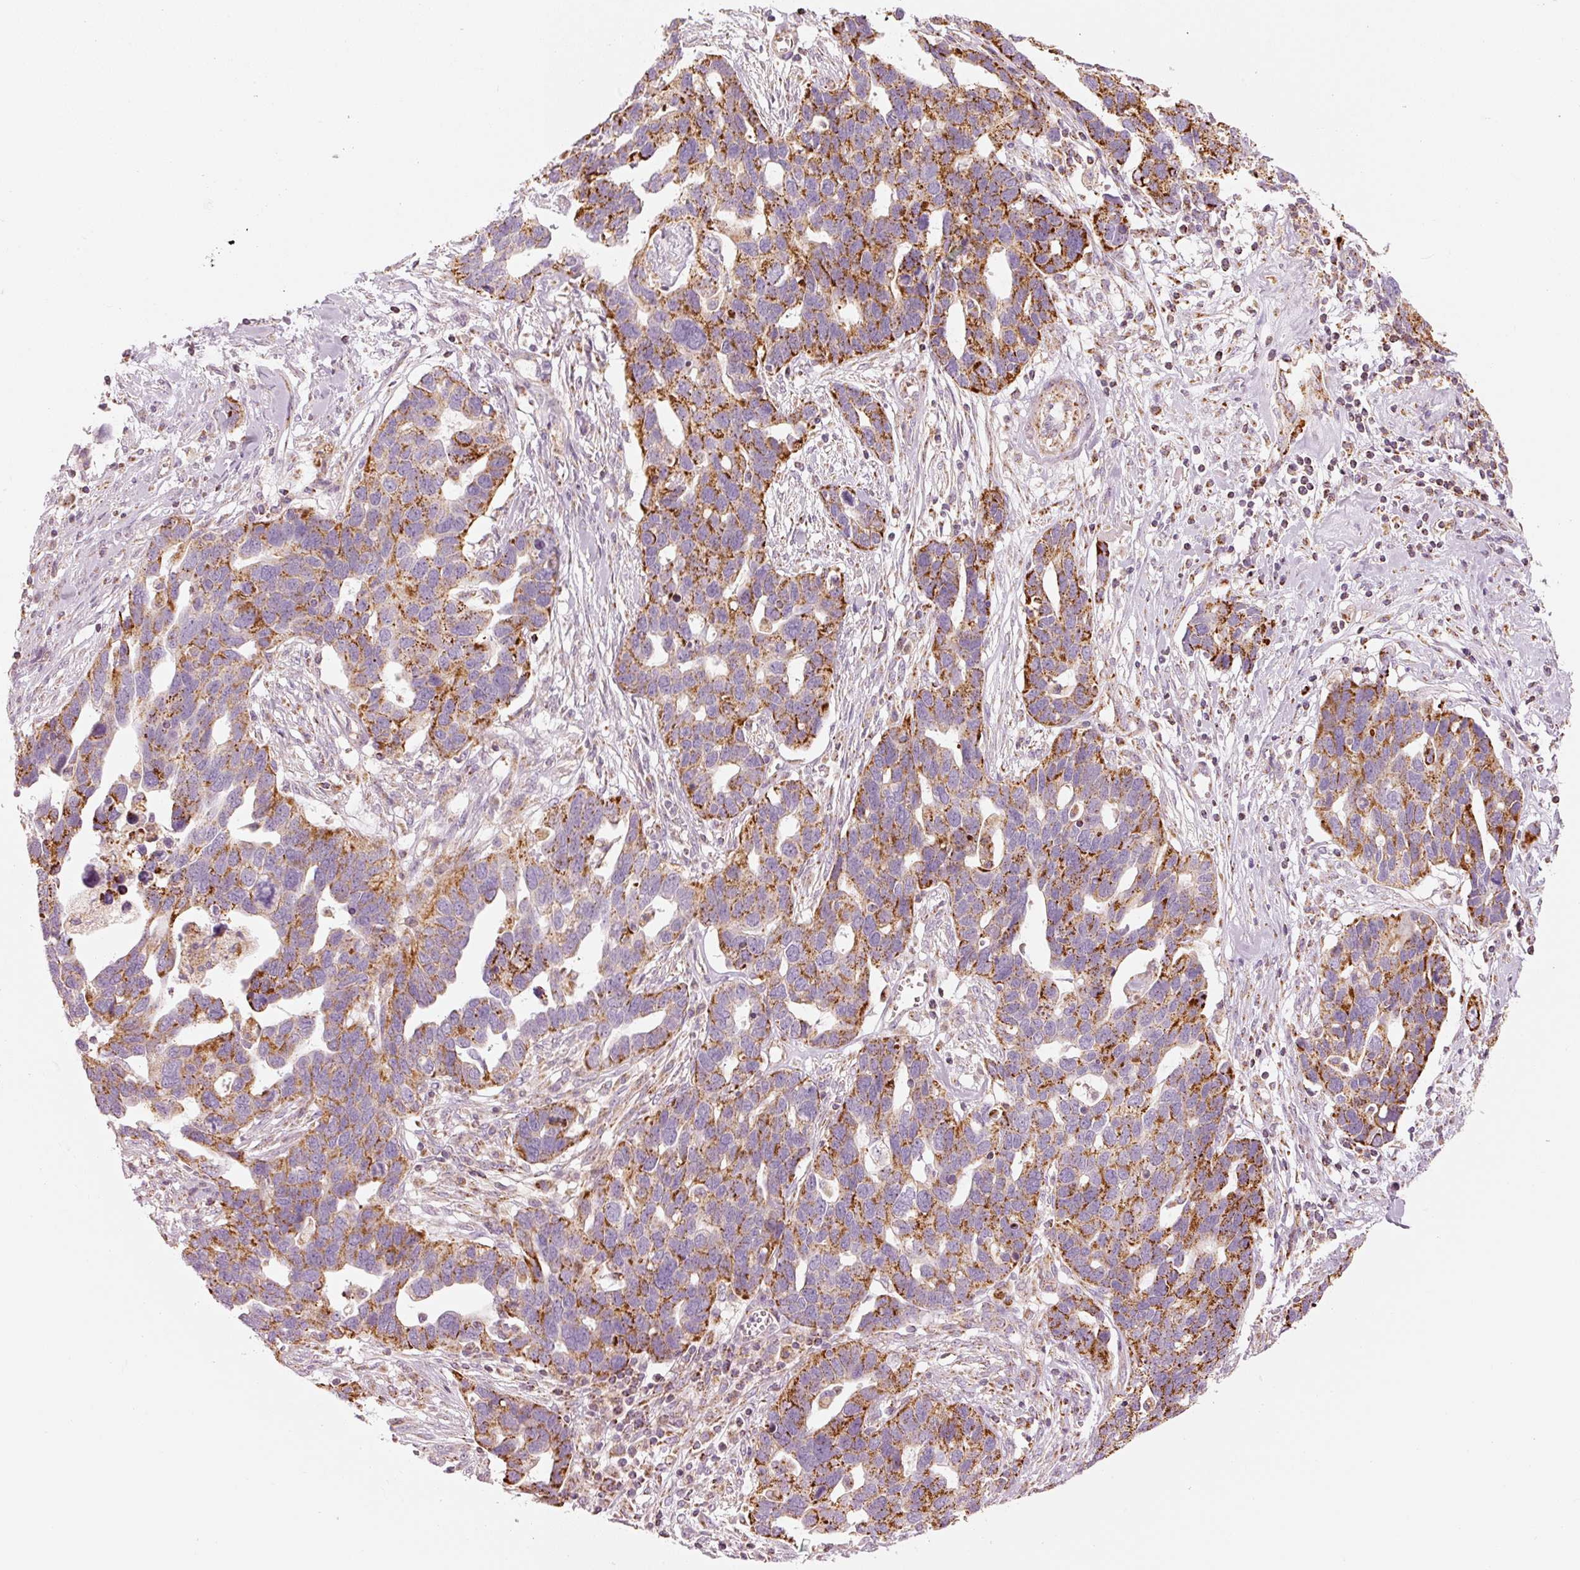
{"staining": {"intensity": "strong", "quantity": "25%-75%", "location": "cytoplasmic/membranous"}, "tissue": "ovarian cancer", "cell_type": "Tumor cells", "image_type": "cancer", "snomed": [{"axis": "morphology", "description": "Cystadenocarcinoma, serous, NOS"}, {"axis": "topography", "description": "Ovary"}], "caption": "Strong cytoplasmic/membranous expression is identified in approximately 25%-75% of tumor cells in ovarian cancer (serous cystadenocarcinoma).", "gene": "C17orf98", "patient": {"sex": "female", "age": 54}}